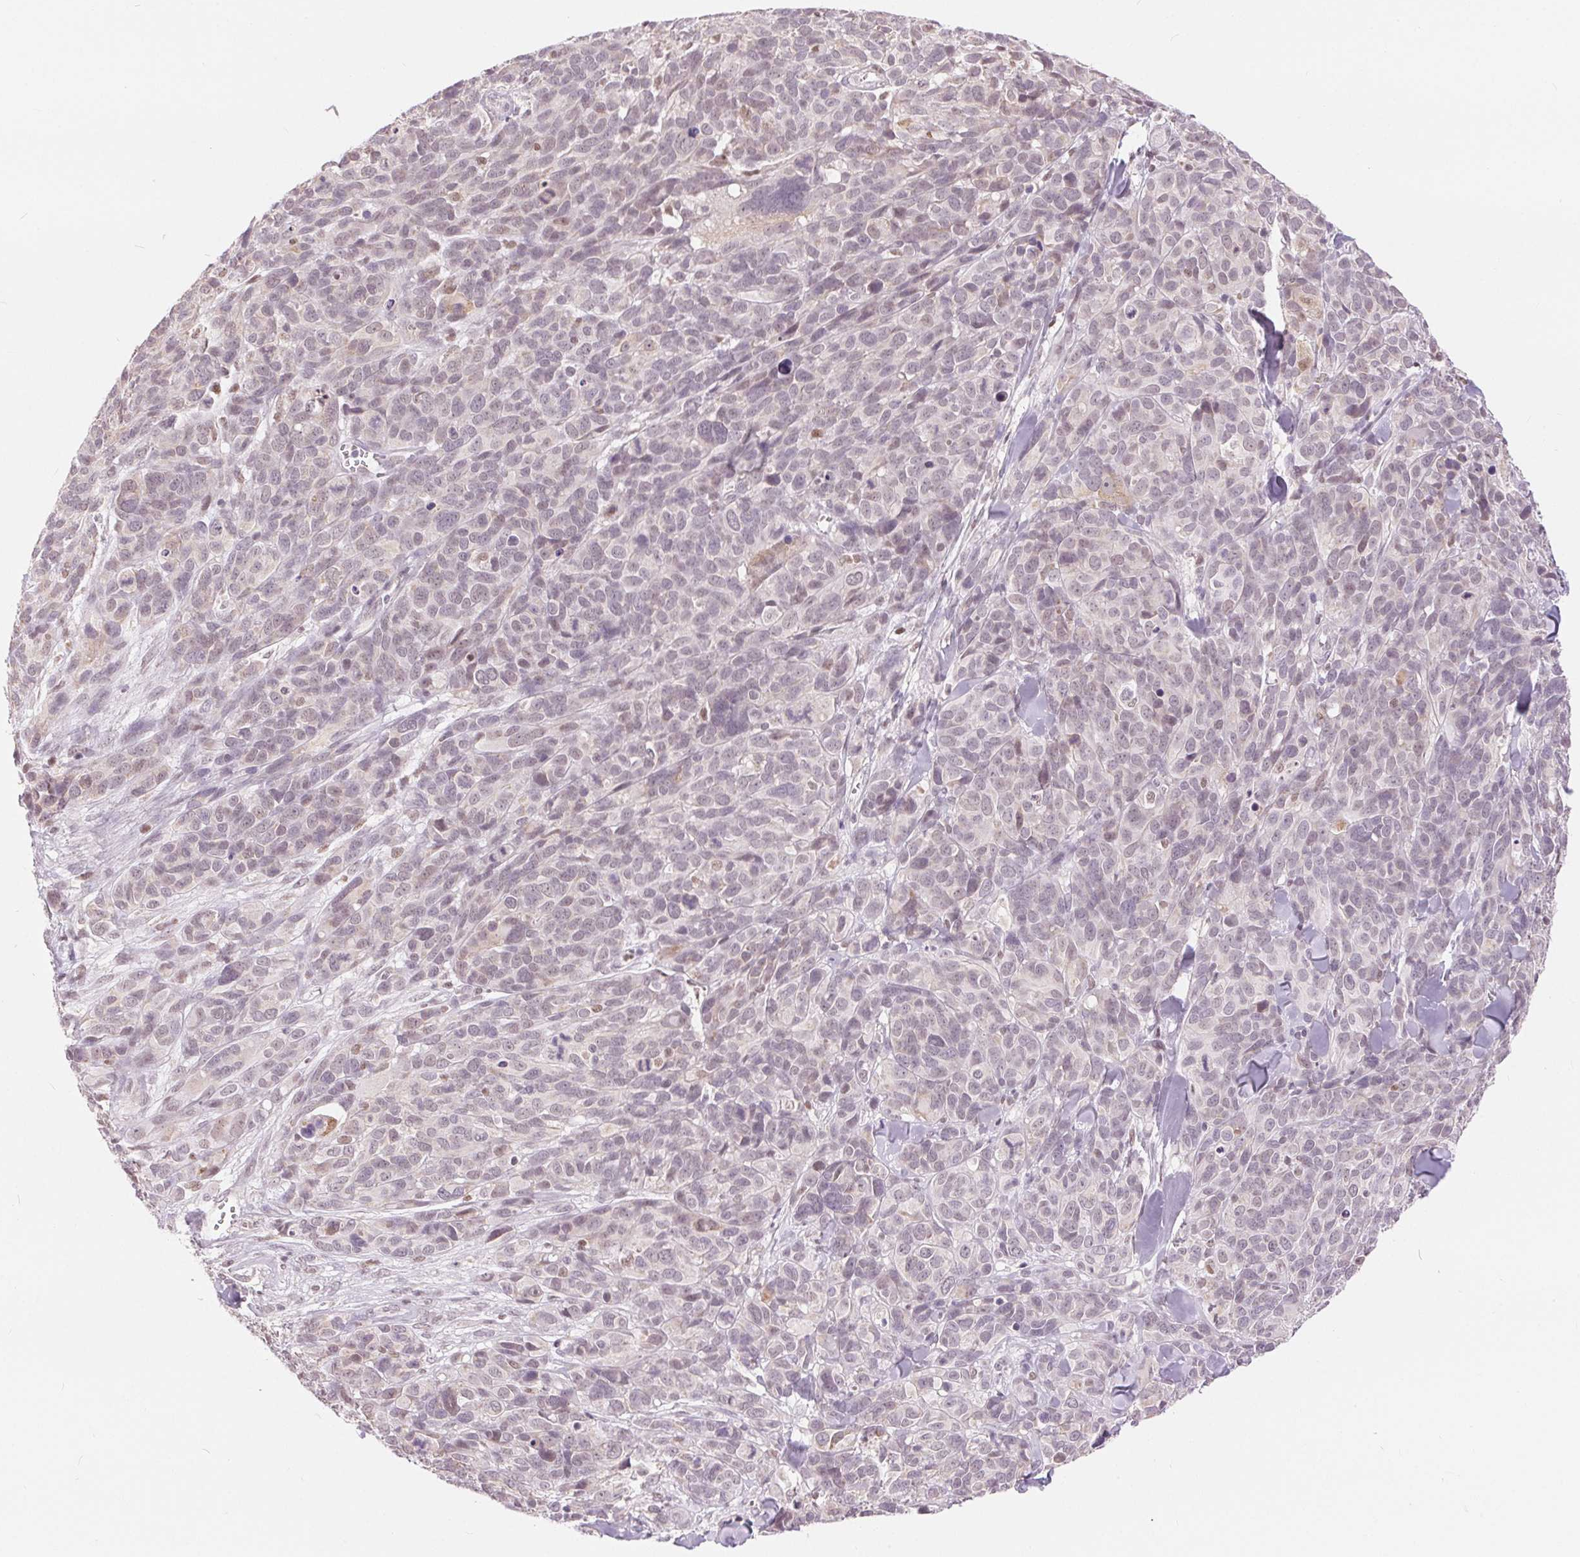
{"staining": {"intensity": "weak", "quantity": "<25%", "location": "cytoplasmic/membranous"}, "tissue": "melanoma", "cell_type": "Tumor cells", "image_type": "cancer", "snomed": [{"axis": "morphology", "description": "Malignant melanoma, NOS"}, {"axis": "topography", "description": "Skin"}], "caption": "Tumor cells show no significant protein expression in malignant melanoma.", "gene": "POU2F2", "patient": {"sex": "male", "age": 51}}